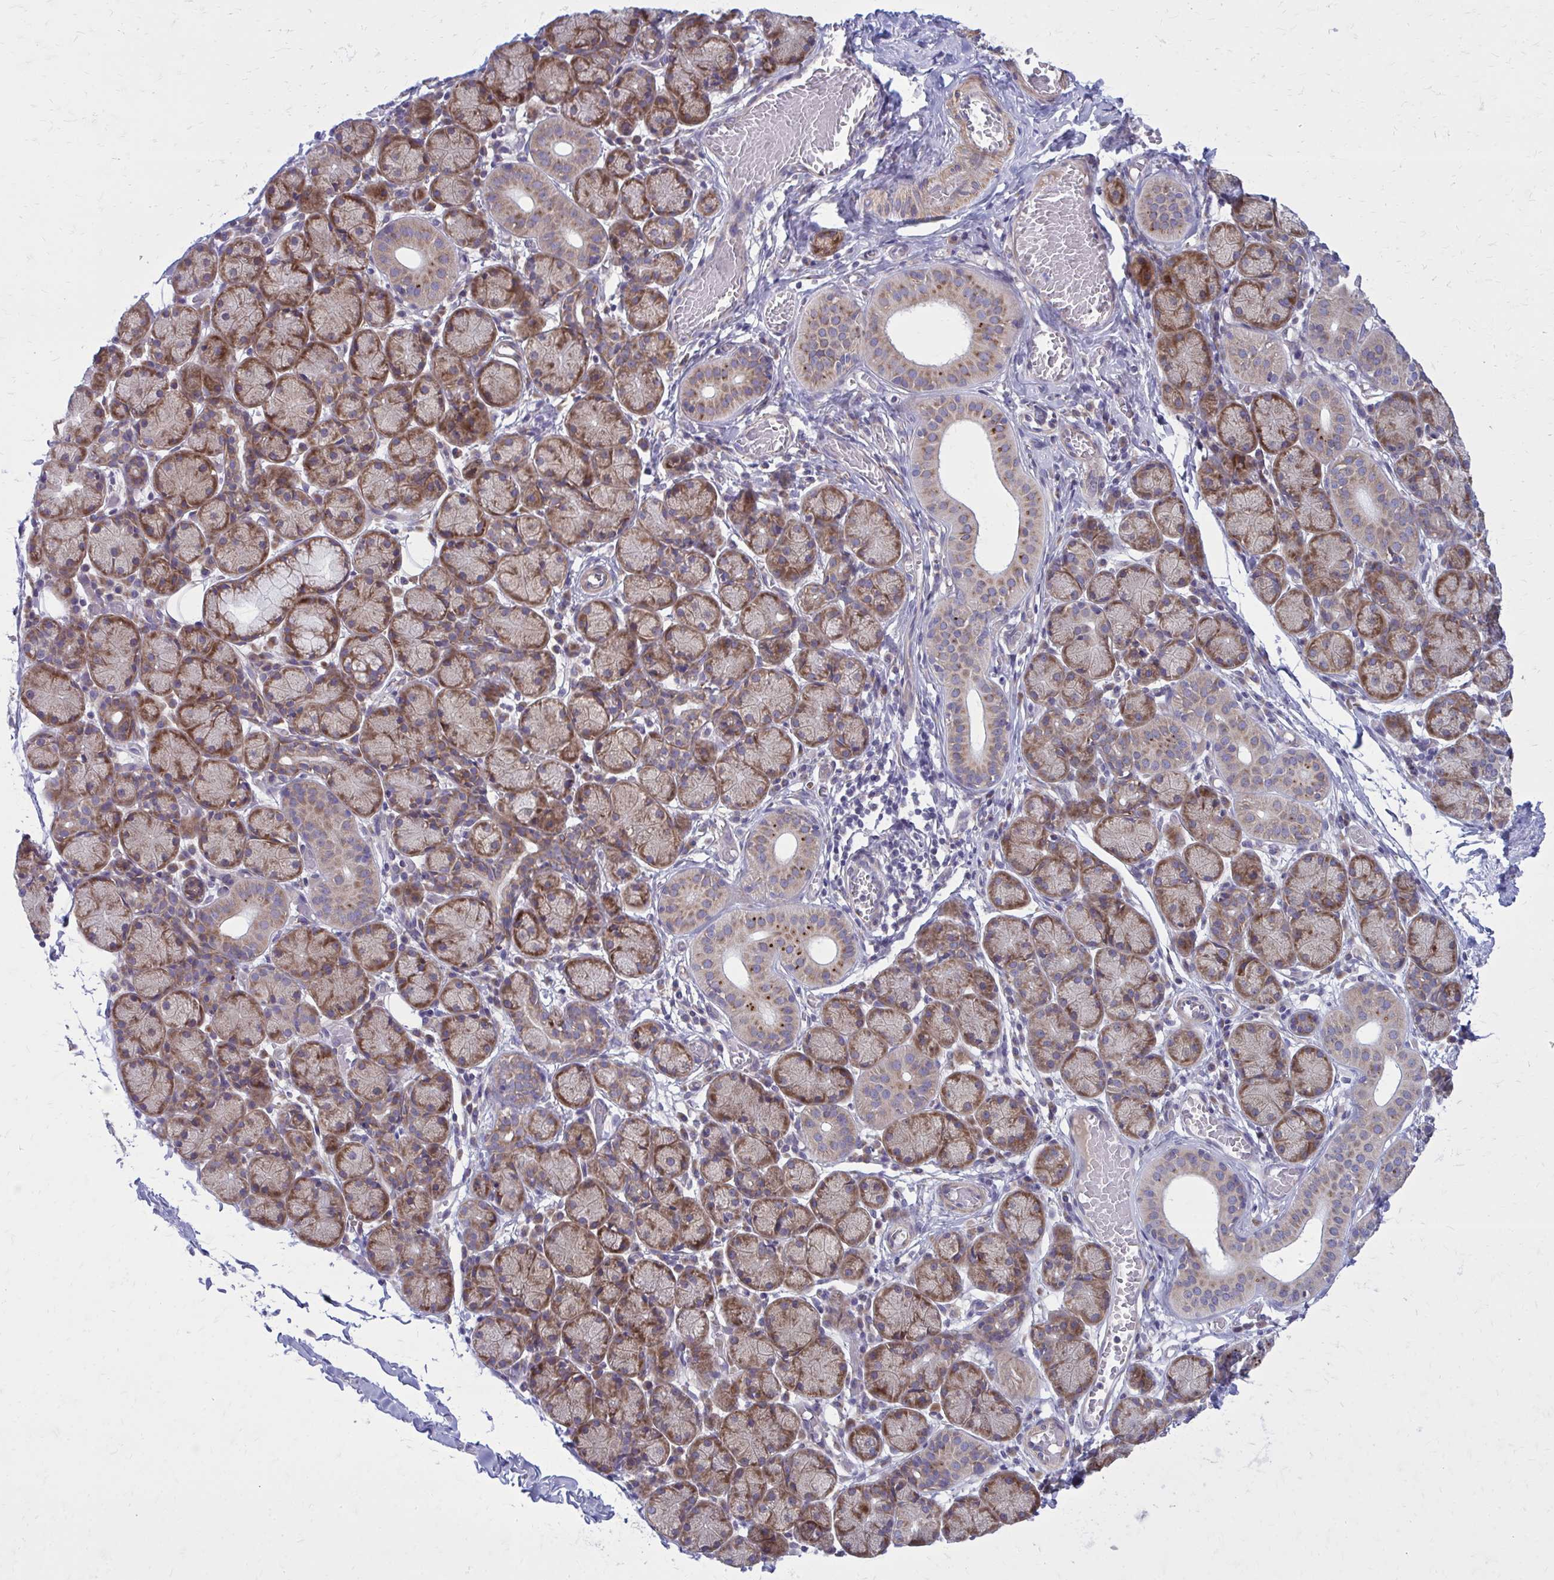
{"staining": {"intensity": "moderate", "quantity": ">75%", "location": "cytoplasmic/membranous"}, "tissue": "salivary gland", "cell_type": "Glandular cells", "image_type": "normal", "snomed": [{"axis": "morphology", "description": "Normal tissue, NOS"}, {"axis": "topography", "description": "Salivary gland"}], "caption": "Benign salivary gland shows moderate cytoplasmic/membranous positivity in about >75% of glandular cells, visualized by immunohistochemistry. The staining was performed using DAB (3,3'-diaminobenzidine), with brown indicating positive protein expression. Nuclei are stained blue with hematoxylin.", "gene": "GIGYF2", "patient": {"sex": "female", "age": 24}}